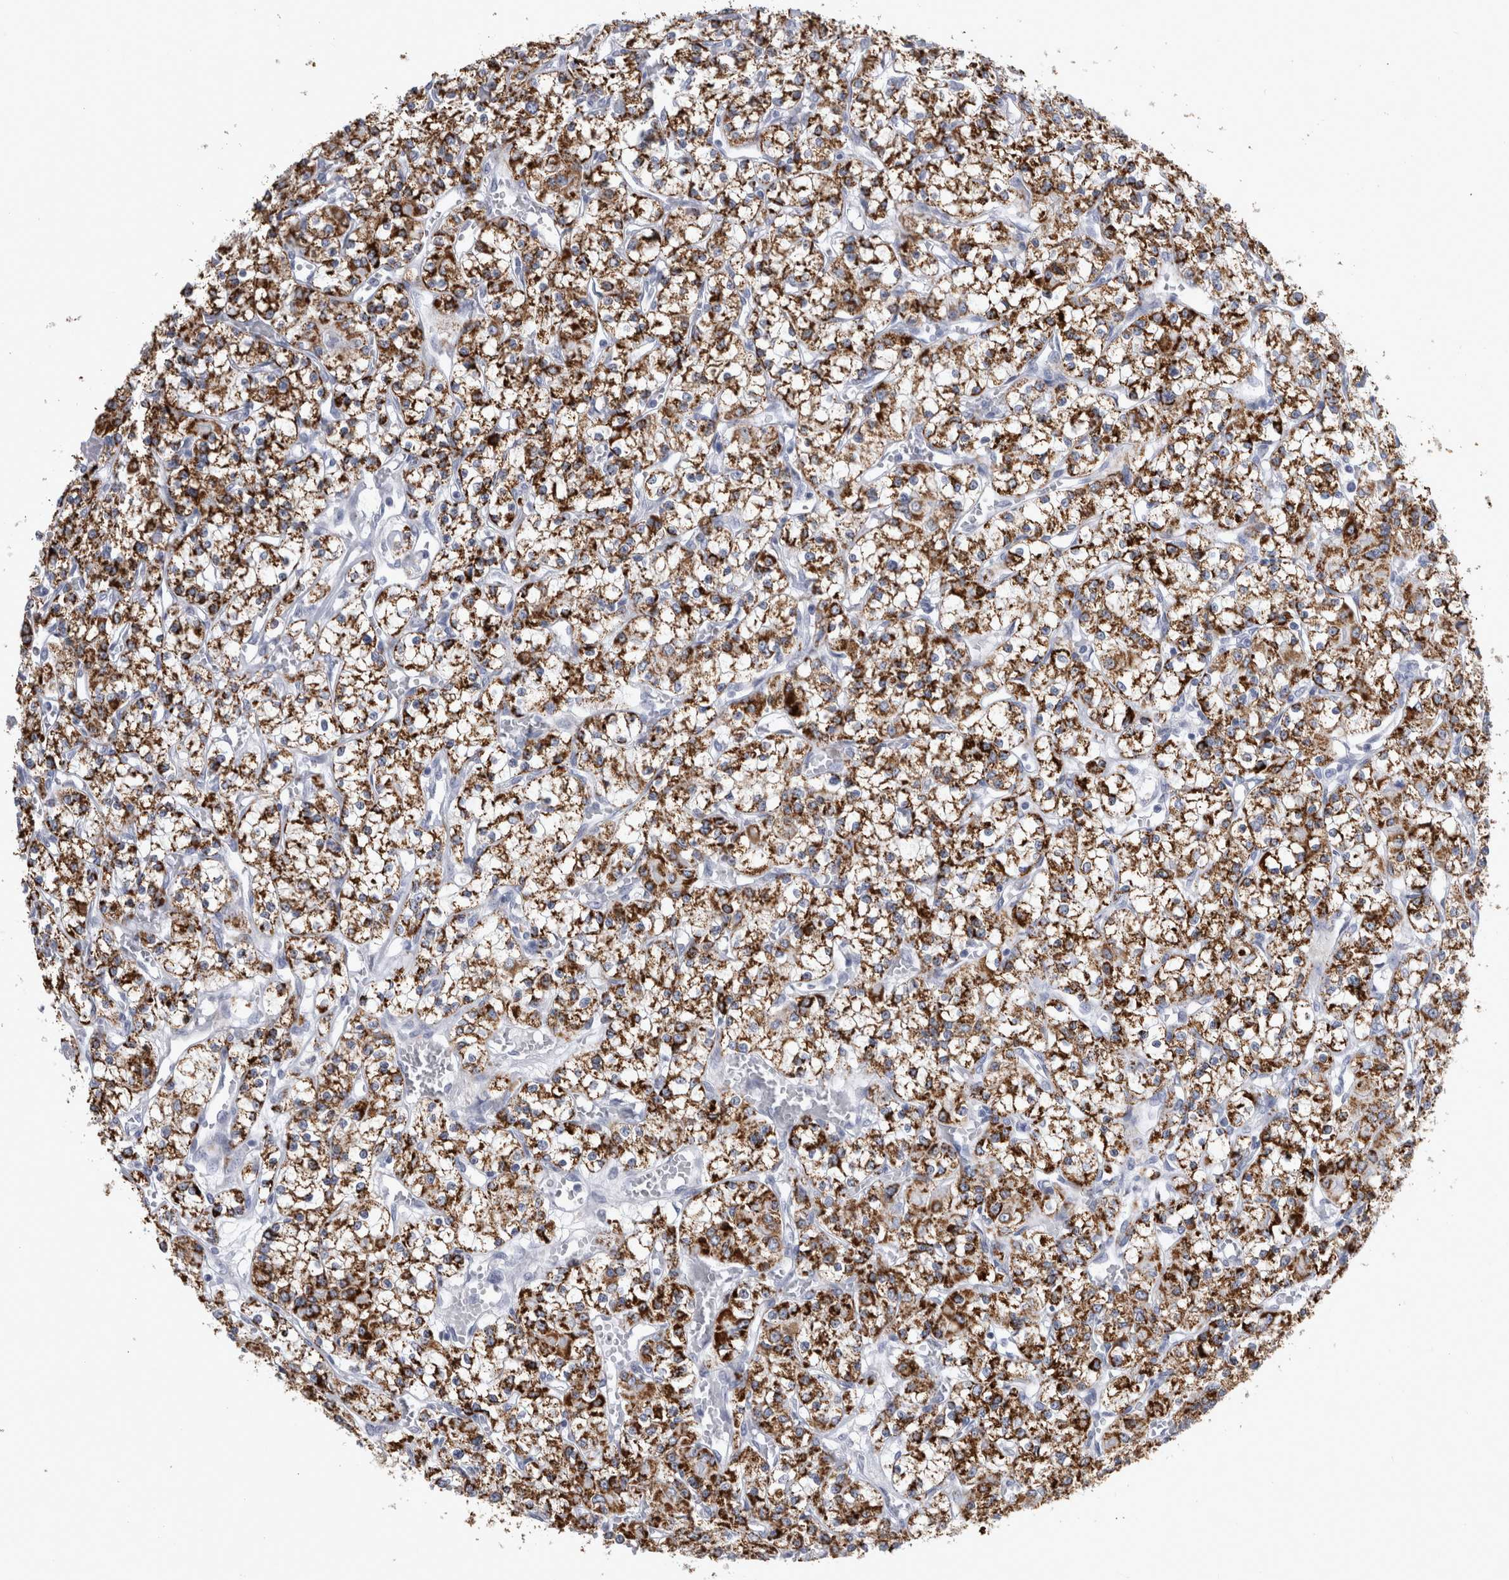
{"staining": {"intensity": "strong", "quantity": ">75%", "location": "cytoplasmic/membranous"}, "tissue": "renal cancer", "cell_type": "Tumor cells", "image_type": "cancer", "snomed": [{"axis": "morphology", "description": "Adenocarcinoma, NOS"}, {"axis": "topography", "description": "Kidney"}], "caption": "Renal cancer (adenocarcinoma) stained with DAB IHC exhibits high levels of strong cytoplasmic/membranous staining in about >75% of tumor cells.", "gene": "GATM", "patient": {"sex": "female", "age": 59}}